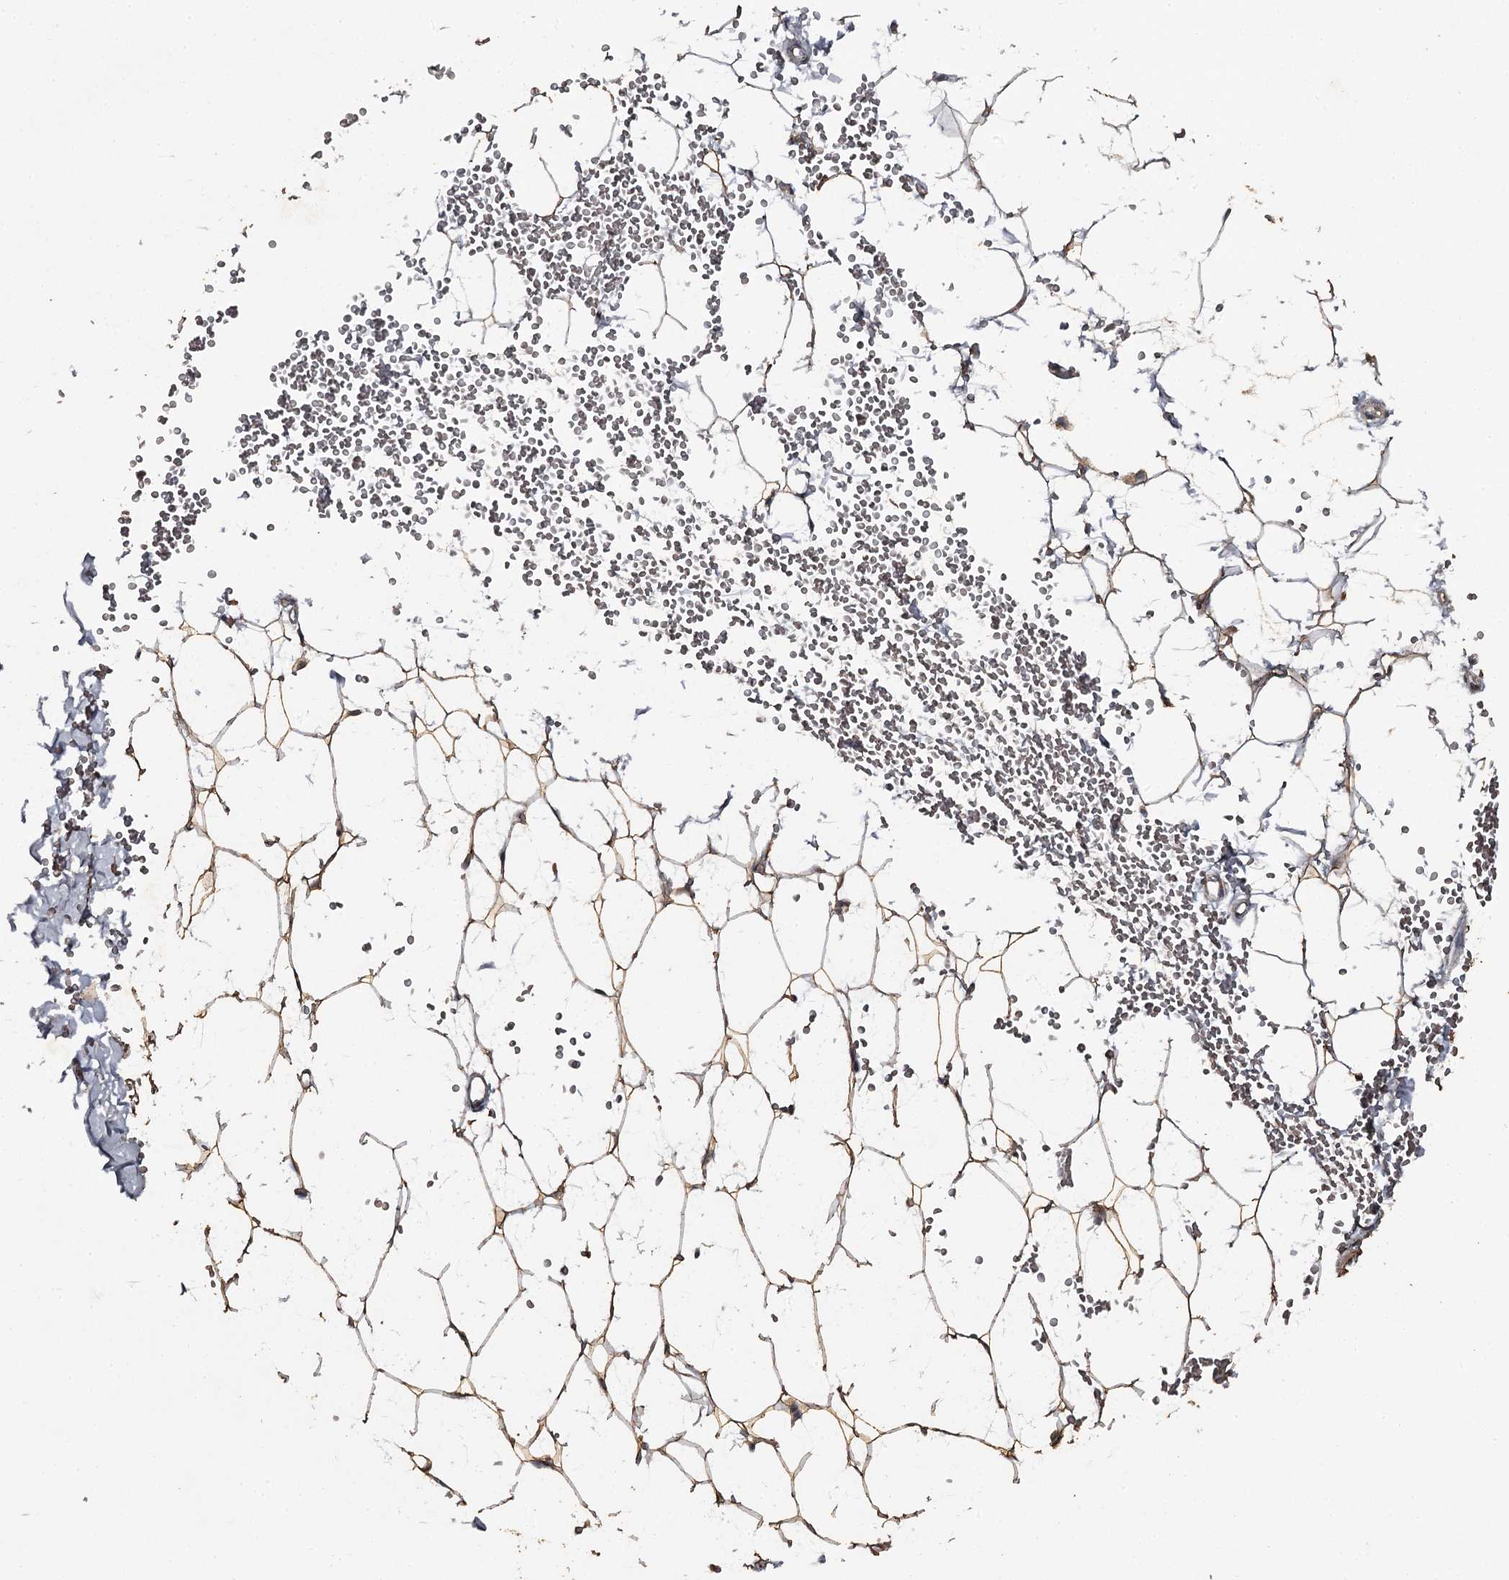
{"staining": {"intensity": "moderate", "quantity": ">75%", "location": "cytoplasmic/membranous"}, "tissue": "adipose tissue", "cell_type": "Adipocytes", "image_type": "normal", "snomed": [{"axis": "morphology", "description": "Normal tissue, NOS"}, {"axis": "topography", "description": "Breast"}], "caption": "This is an image of immunohistochemistry staining of unremarkable adipose tissue, which shows moderate staining in the cytoplasmic/membranous of adipocytes.", "gene": "WIPI1", "patient": {"sex": "female", "age": 23}}